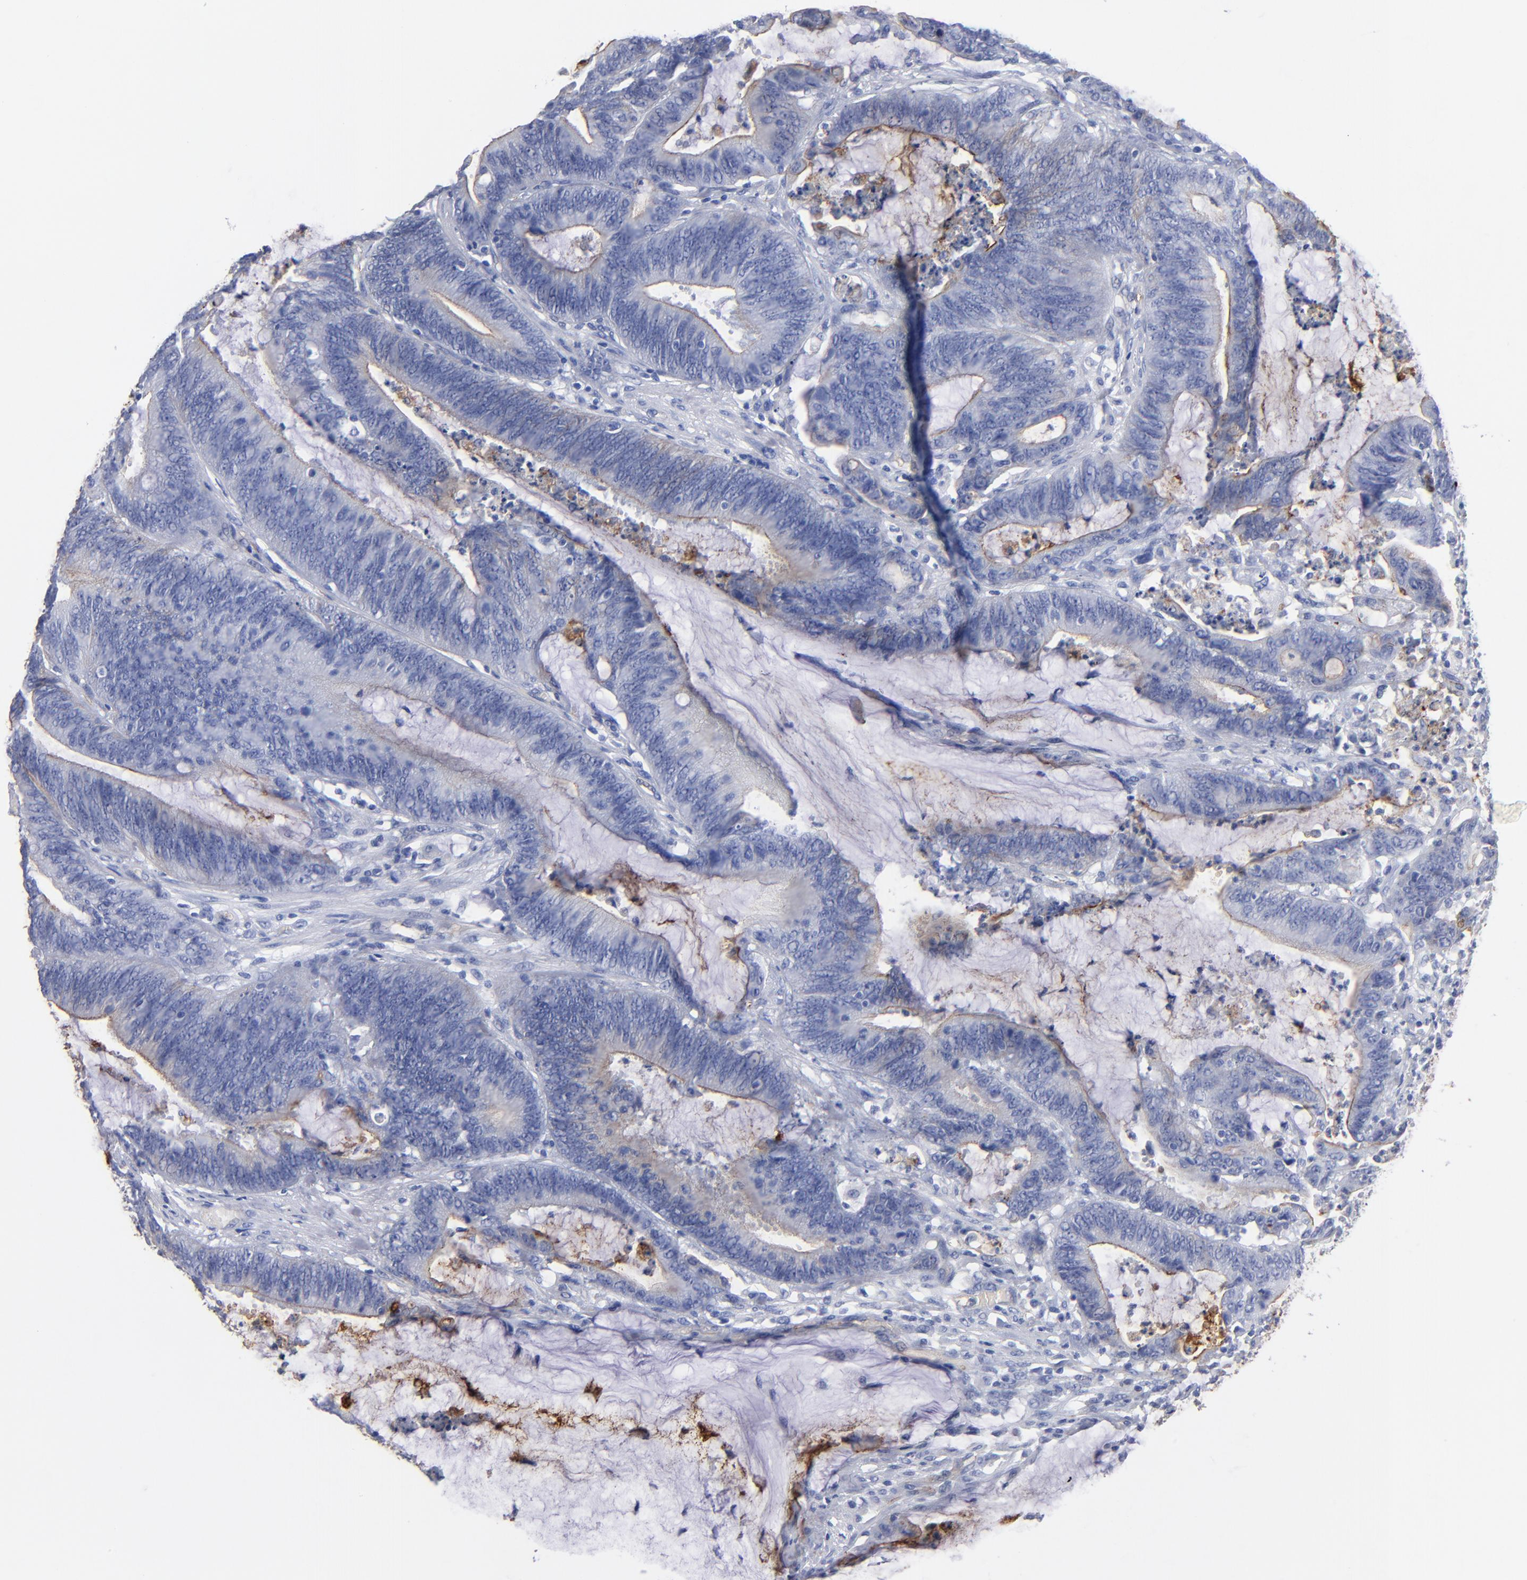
{"staining": {"intensity": "moderate", "quantity": "<25%", "location": "cytoplasmic/membranous"}, "tissue": "colorectal cancer", "cell_type": "Tumor cells", "image_type": "cancer", "snomed": [{"axis": "morphology", "description": "Adenocarcinoma, NOS"}, {"axis": "topography", "description": "Rectum"}], "caption": "Moderate cytoplasmic/membranous expression is appreciated in approximately <25% of tumor cells in colorectal cancer (adenocarcinoma).", "gene": "TM4SF1", "patient": {"sex": "female", "age": 66}}